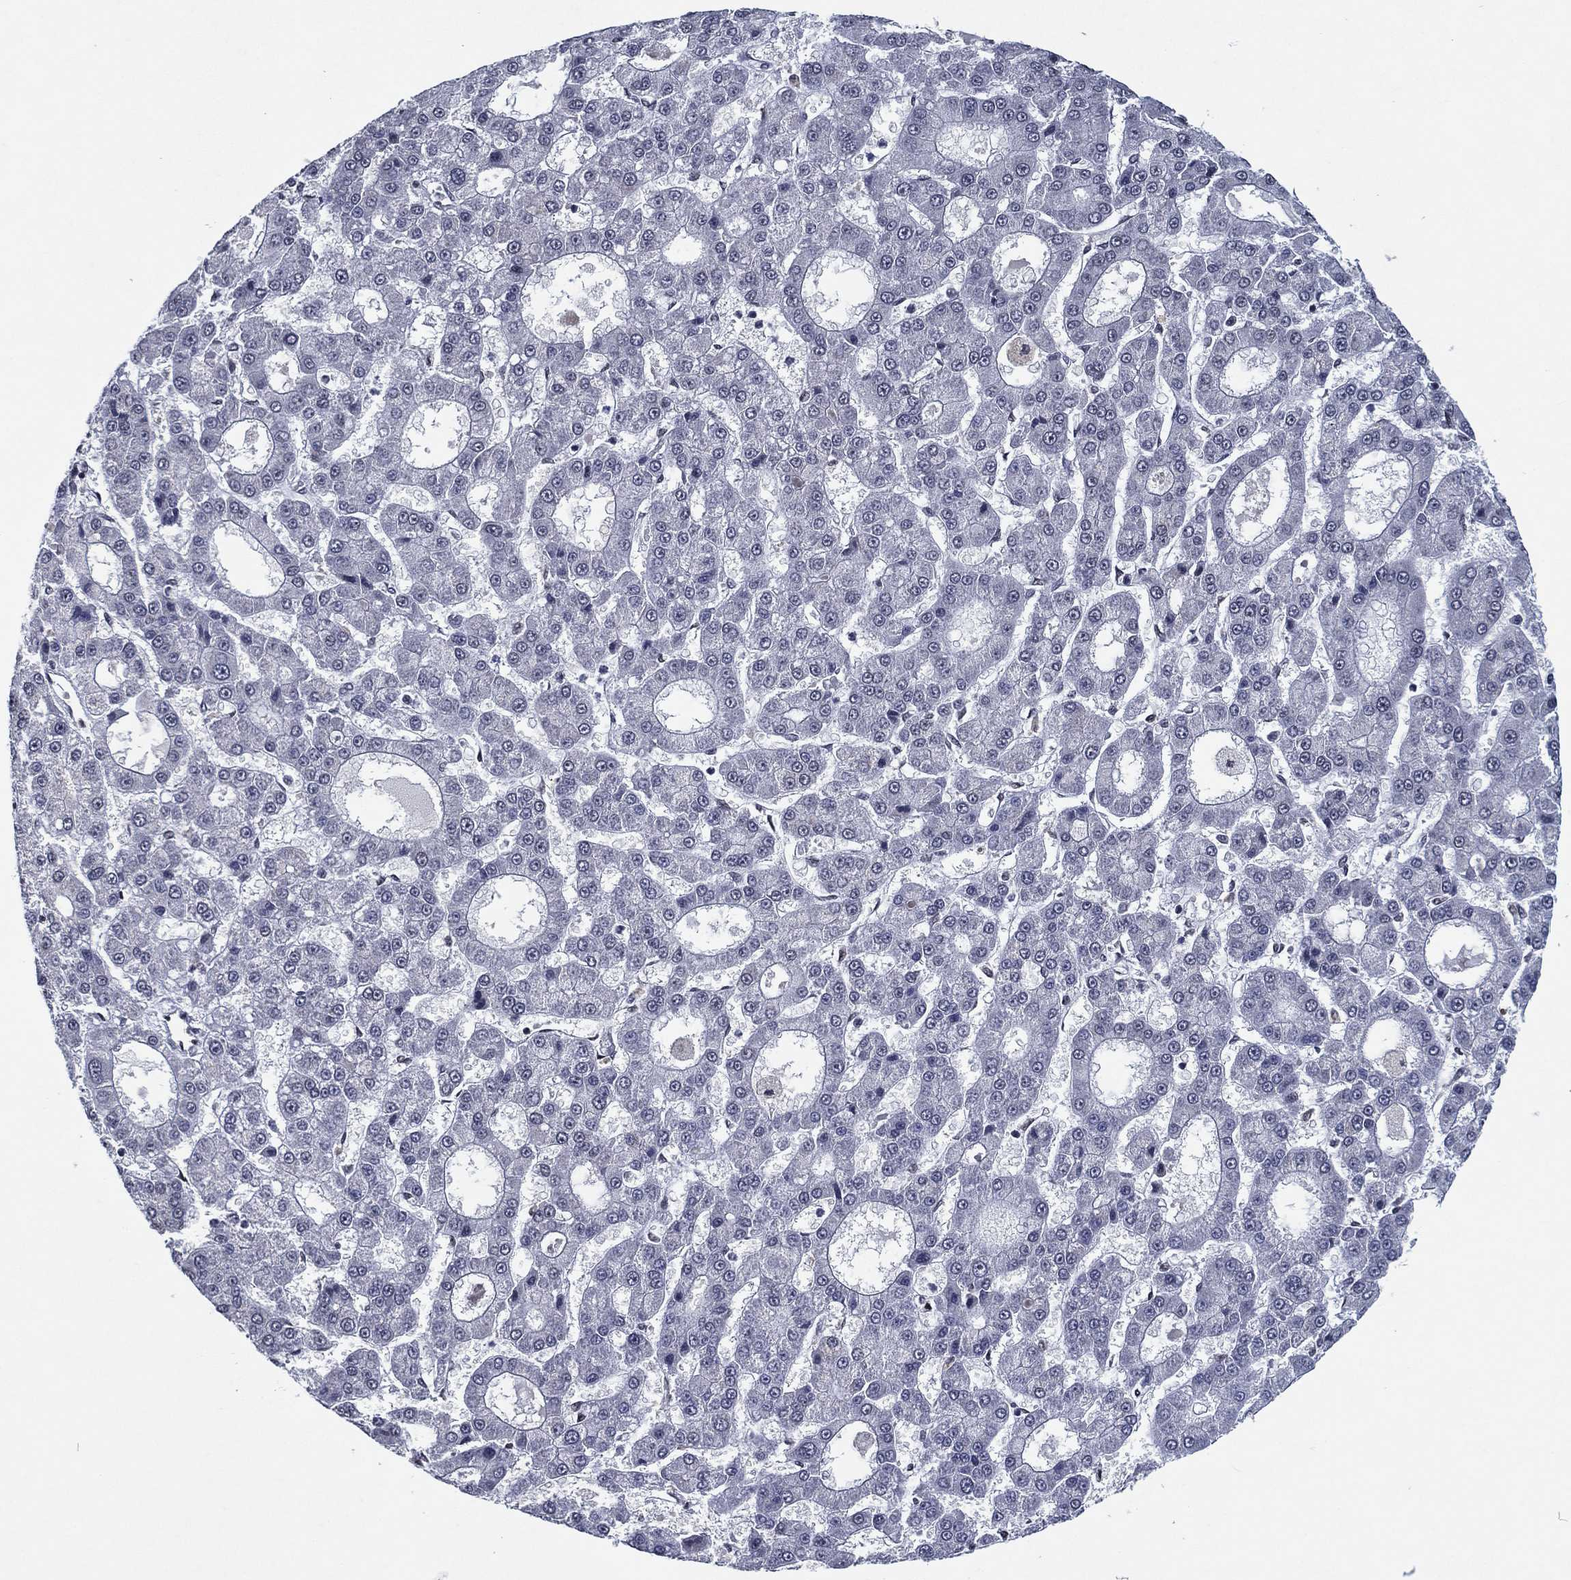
{"staining": {"intensity": "negative", "quantity": "none", "location": "none"}, "tissue": "liver cancer", "cell_type": "Tumor cells", "image_type": "cancer", "snomed": [{"axis": "morphology", "description": "Carcinoma, Hepatocellular, NOS"}, {"axis": "topography", "description": "Liver"}], "caption": "Liver cancer (hepatocellular carcinoma) was stained to show a protein in brown. There is no significant staining in tumor cells.", "gene": "ZBTB42", "patient": {"sex": "male", "age": 70}}